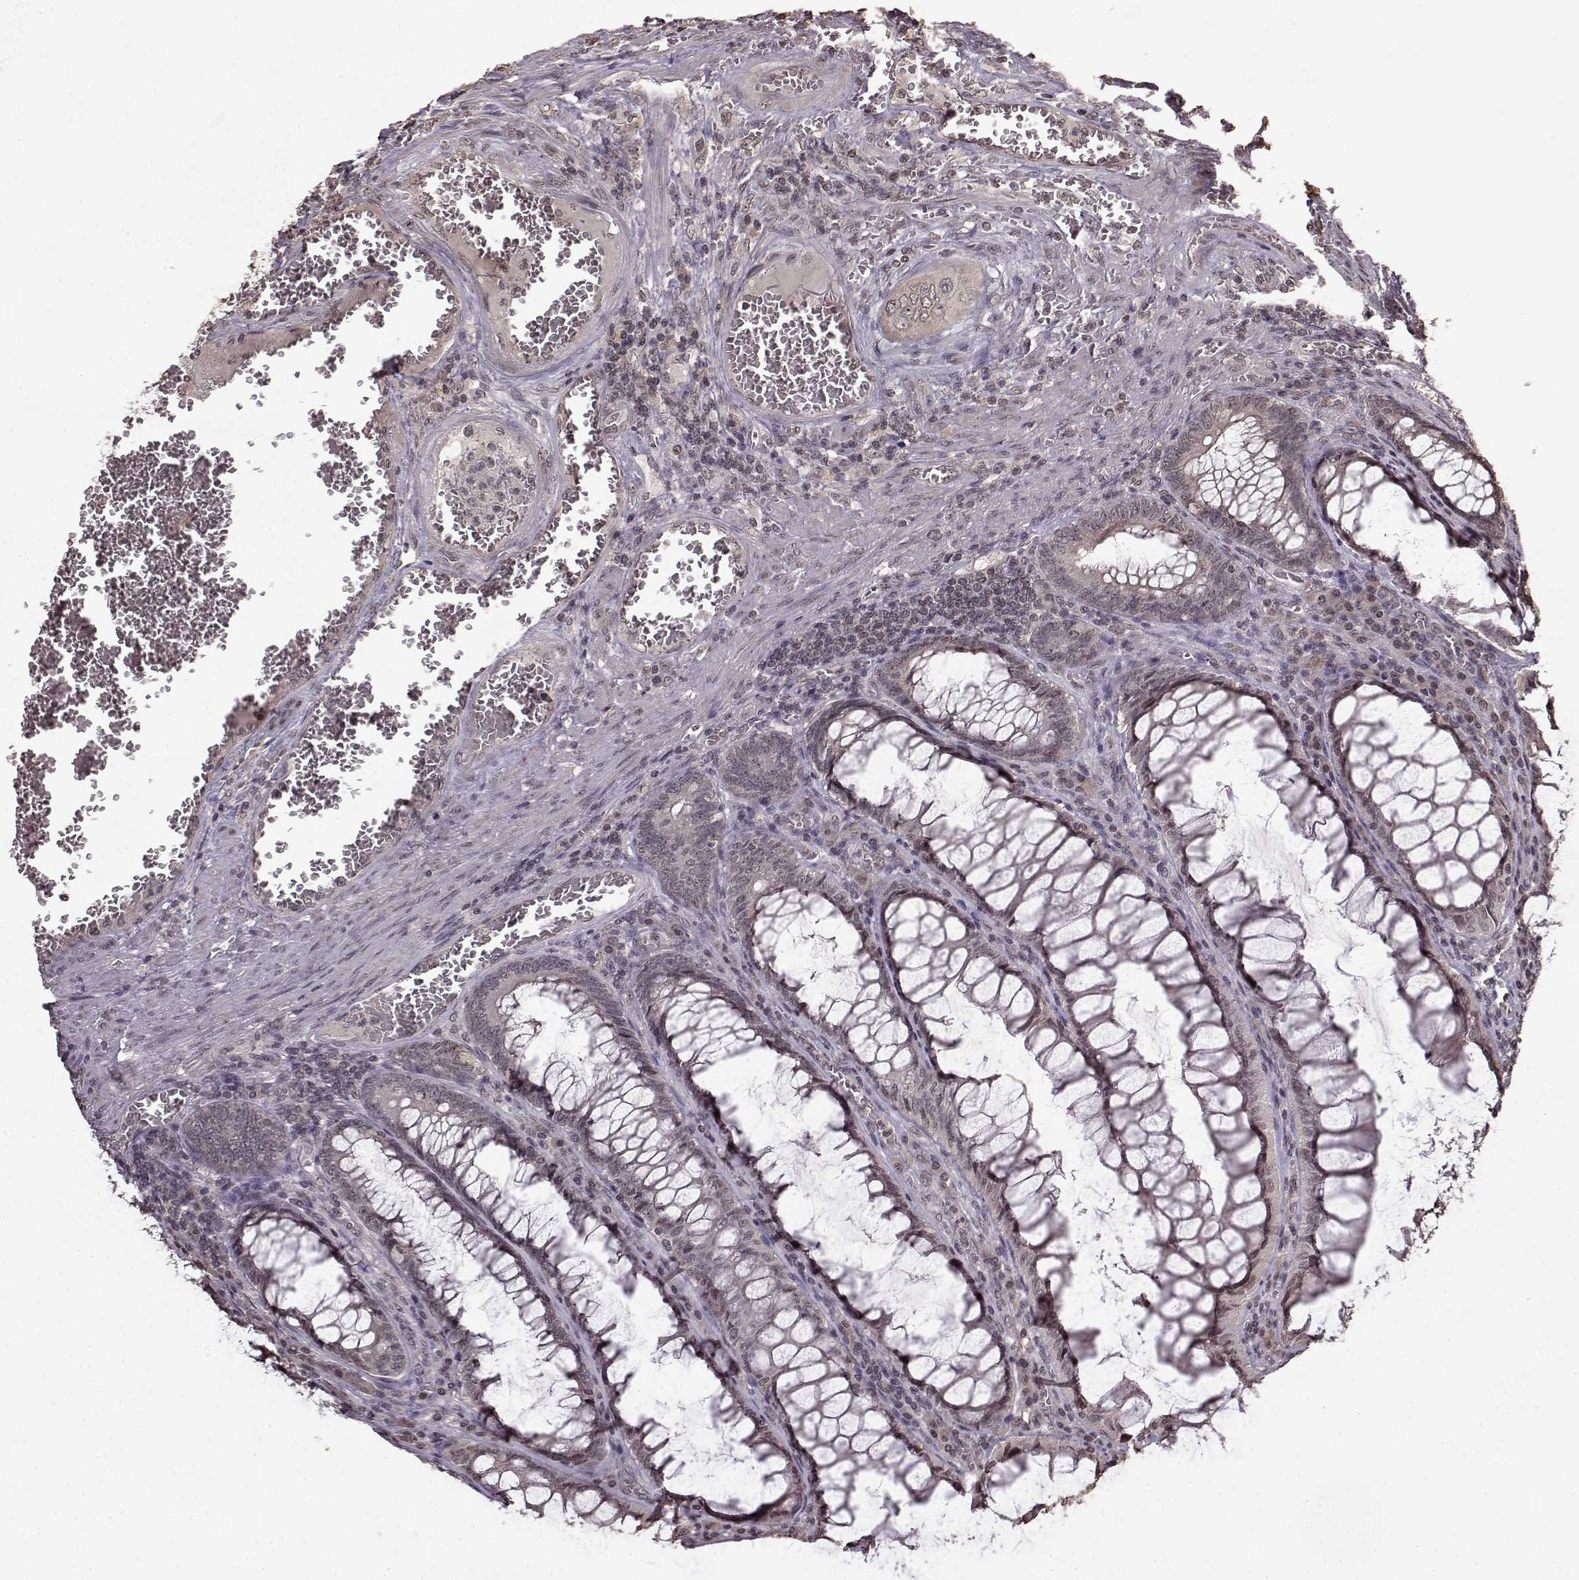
{"staining": {"intensity": "negative", "quantity": "none", "location": "none"}, "tissue": "colorectal cancer", "cell_type": "Tumor cells", "image_type": "cancer", "snomed": [{"axis": "morphology", "description": "Adenocarcinoma, NOS"}, {"axis": "topography", "description": "Colon"}], "caption": "An immunohistochemistry (IHC) photomicrograph of adenocarcinoma (colorectal) is shown. There is no staining in tumor cells of adenocarcinoma (colorectal).", "gene": "NTRK2", "patient": {"sex": "female", "age": 84}}